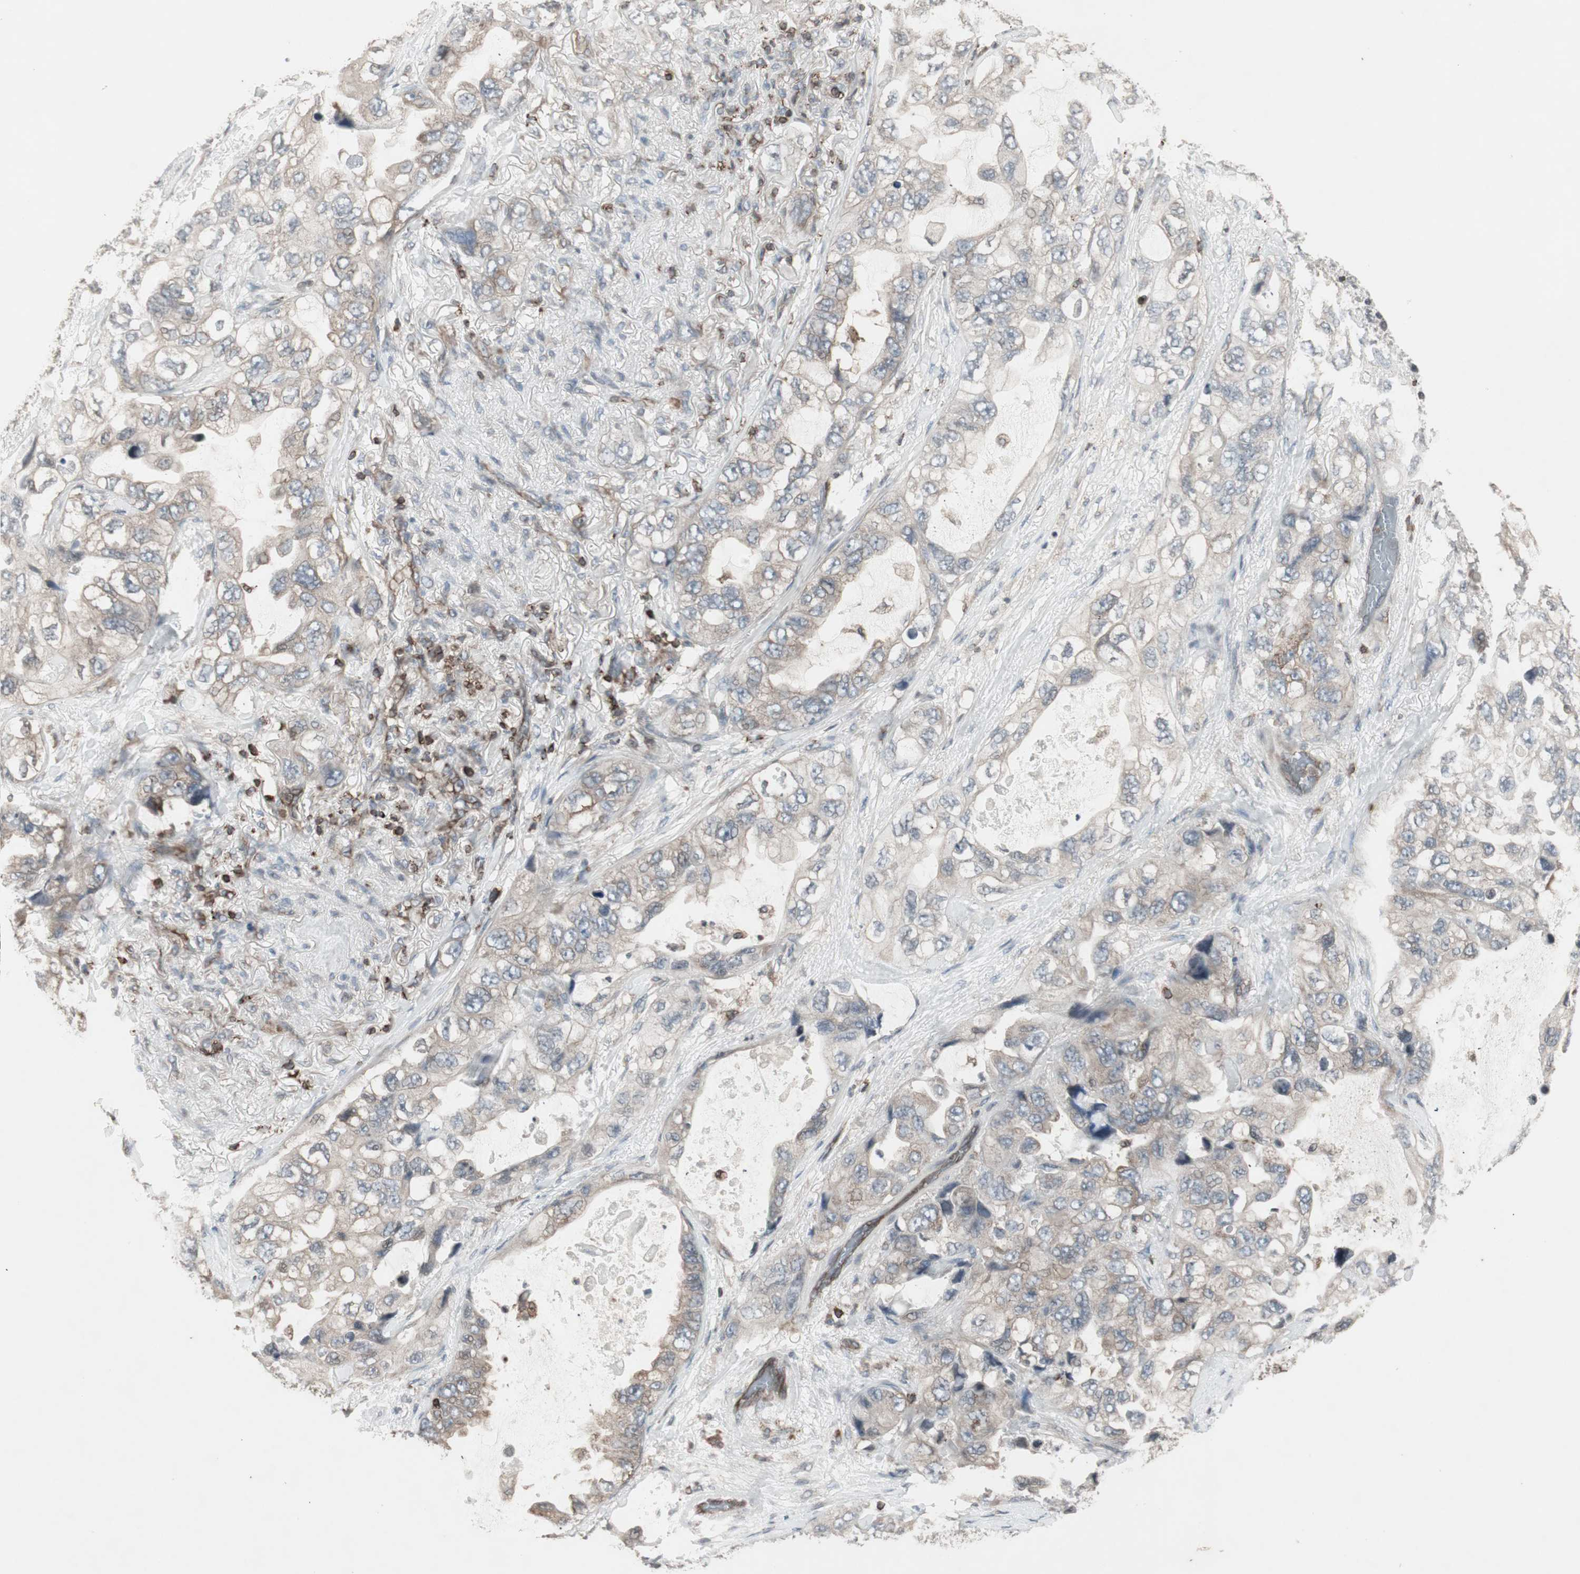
{"staining": {"intensity": "weak", "quantity": "25%-75%", "location": "cytoplasmic/membranous"}, "tissue": "lung cancer", "cell_type": "Tumor cells", "image_type": "cancer", "snomed": [{"axis": "morphology", "description": "Squamous cell carcinoma, NOS"}, {"axis": "topography", "description": "Lung"}], "caption": "Immunohistochemical staining of human lung squamous cell carcinoma demonstrates weak cytoplasmic/membranous protein positivity in approximately 25%-75% of tumor cells.", "gene": "ARHGEF1", "patient": {"sex": "female", "age": 73}}